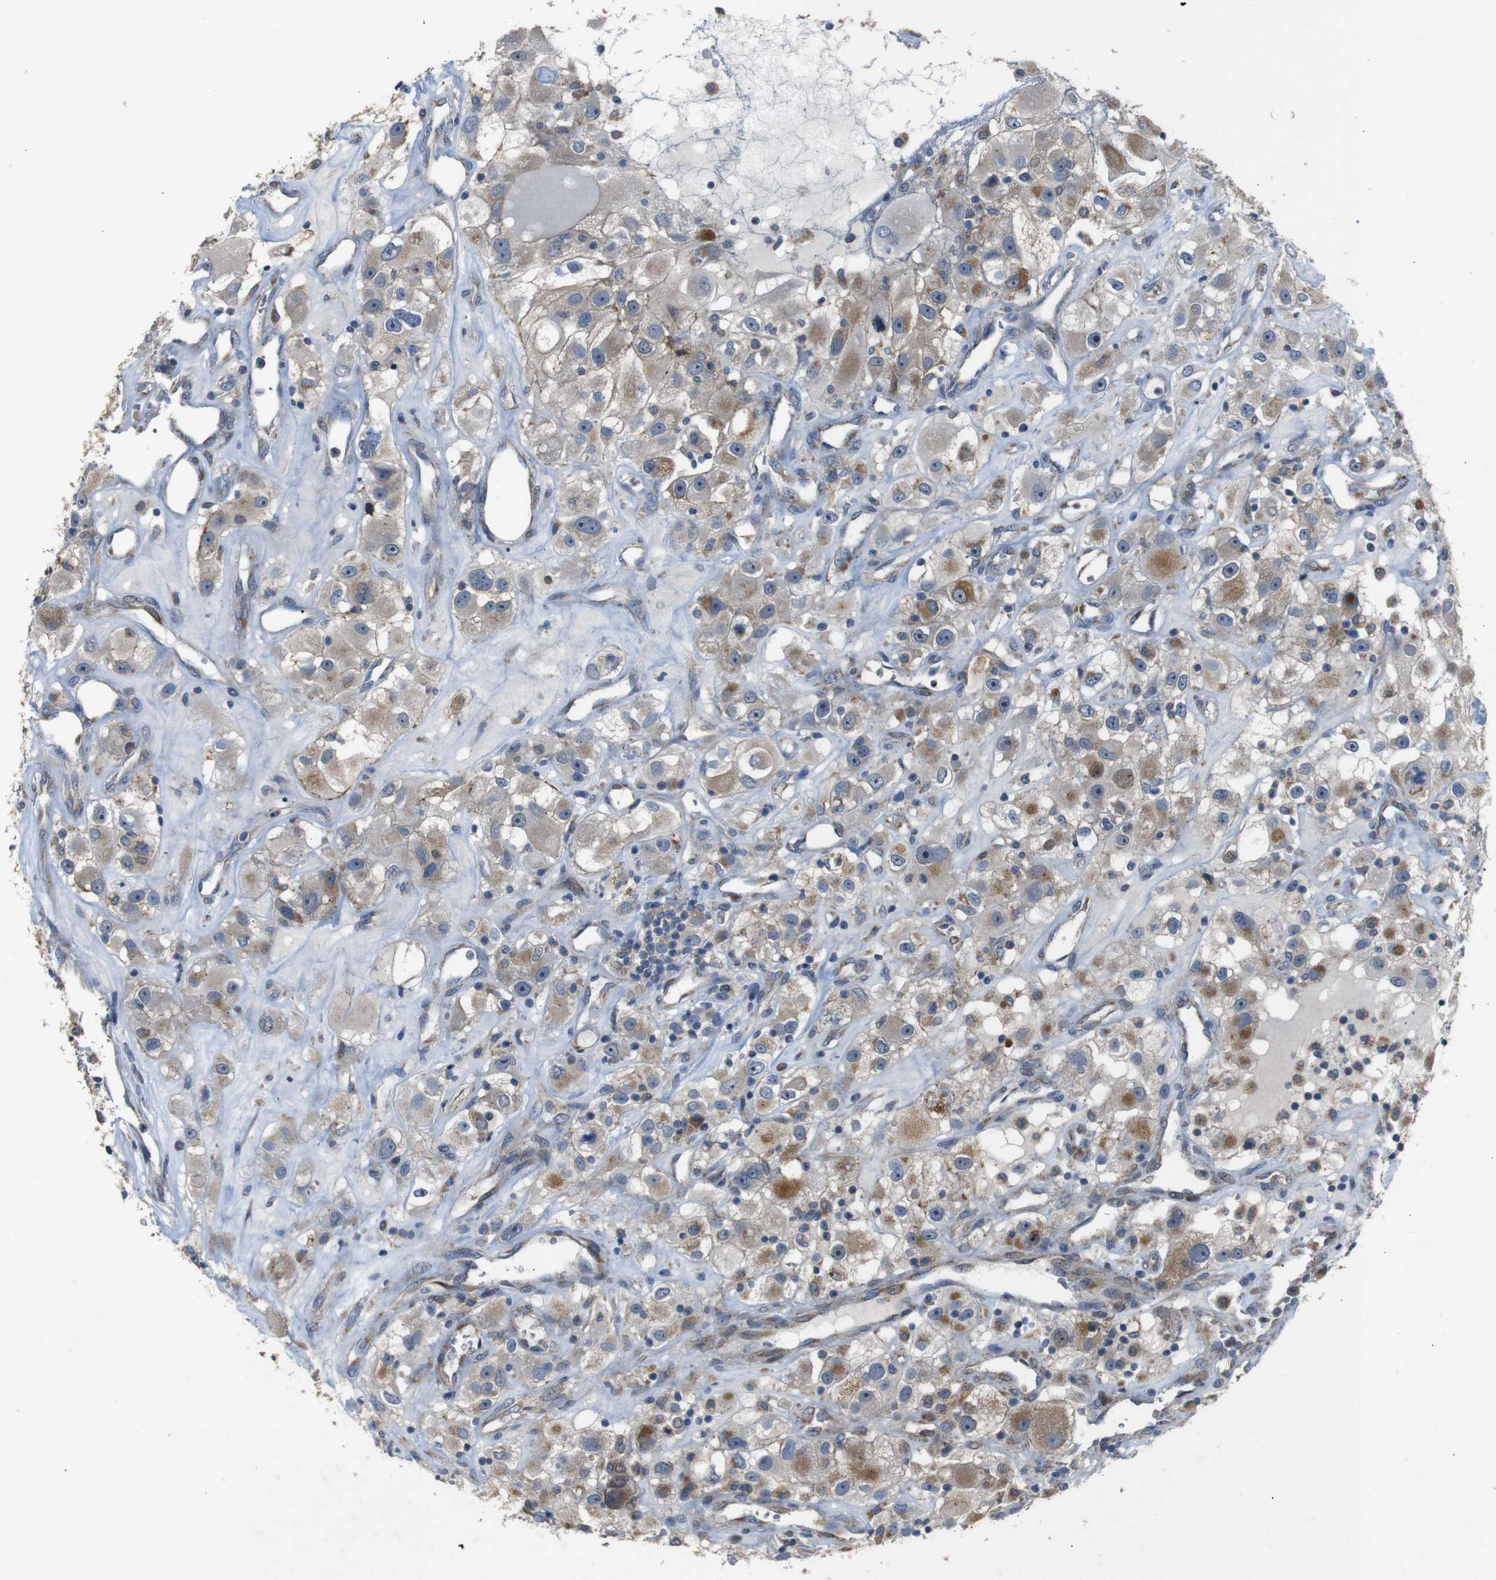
{"staining": {"intensity": "moderate", "quantity": "25%-75%", "location": "cytoplasmic/membranous"}, "tissue": "renal cancer", "cell_type": "Tumor cells", "image_type": "cancer", "snomed": [{"axis": "morphology", "description": "Adenocarcinoma, NOS"}, {"axis": "topography", "description": "Kidney"}], "caption": "Moderate cytoplasmic/membranous protein positivity is present in about 25%-75% of tumor cells in renal cancer (adenocarcinoma). (DAB (3,3'-diaminobenzidine) IHC with brightfield microscopy, high magnification).", "gene": "CHST10", "patient": {"sex": "female", "age": 52}}